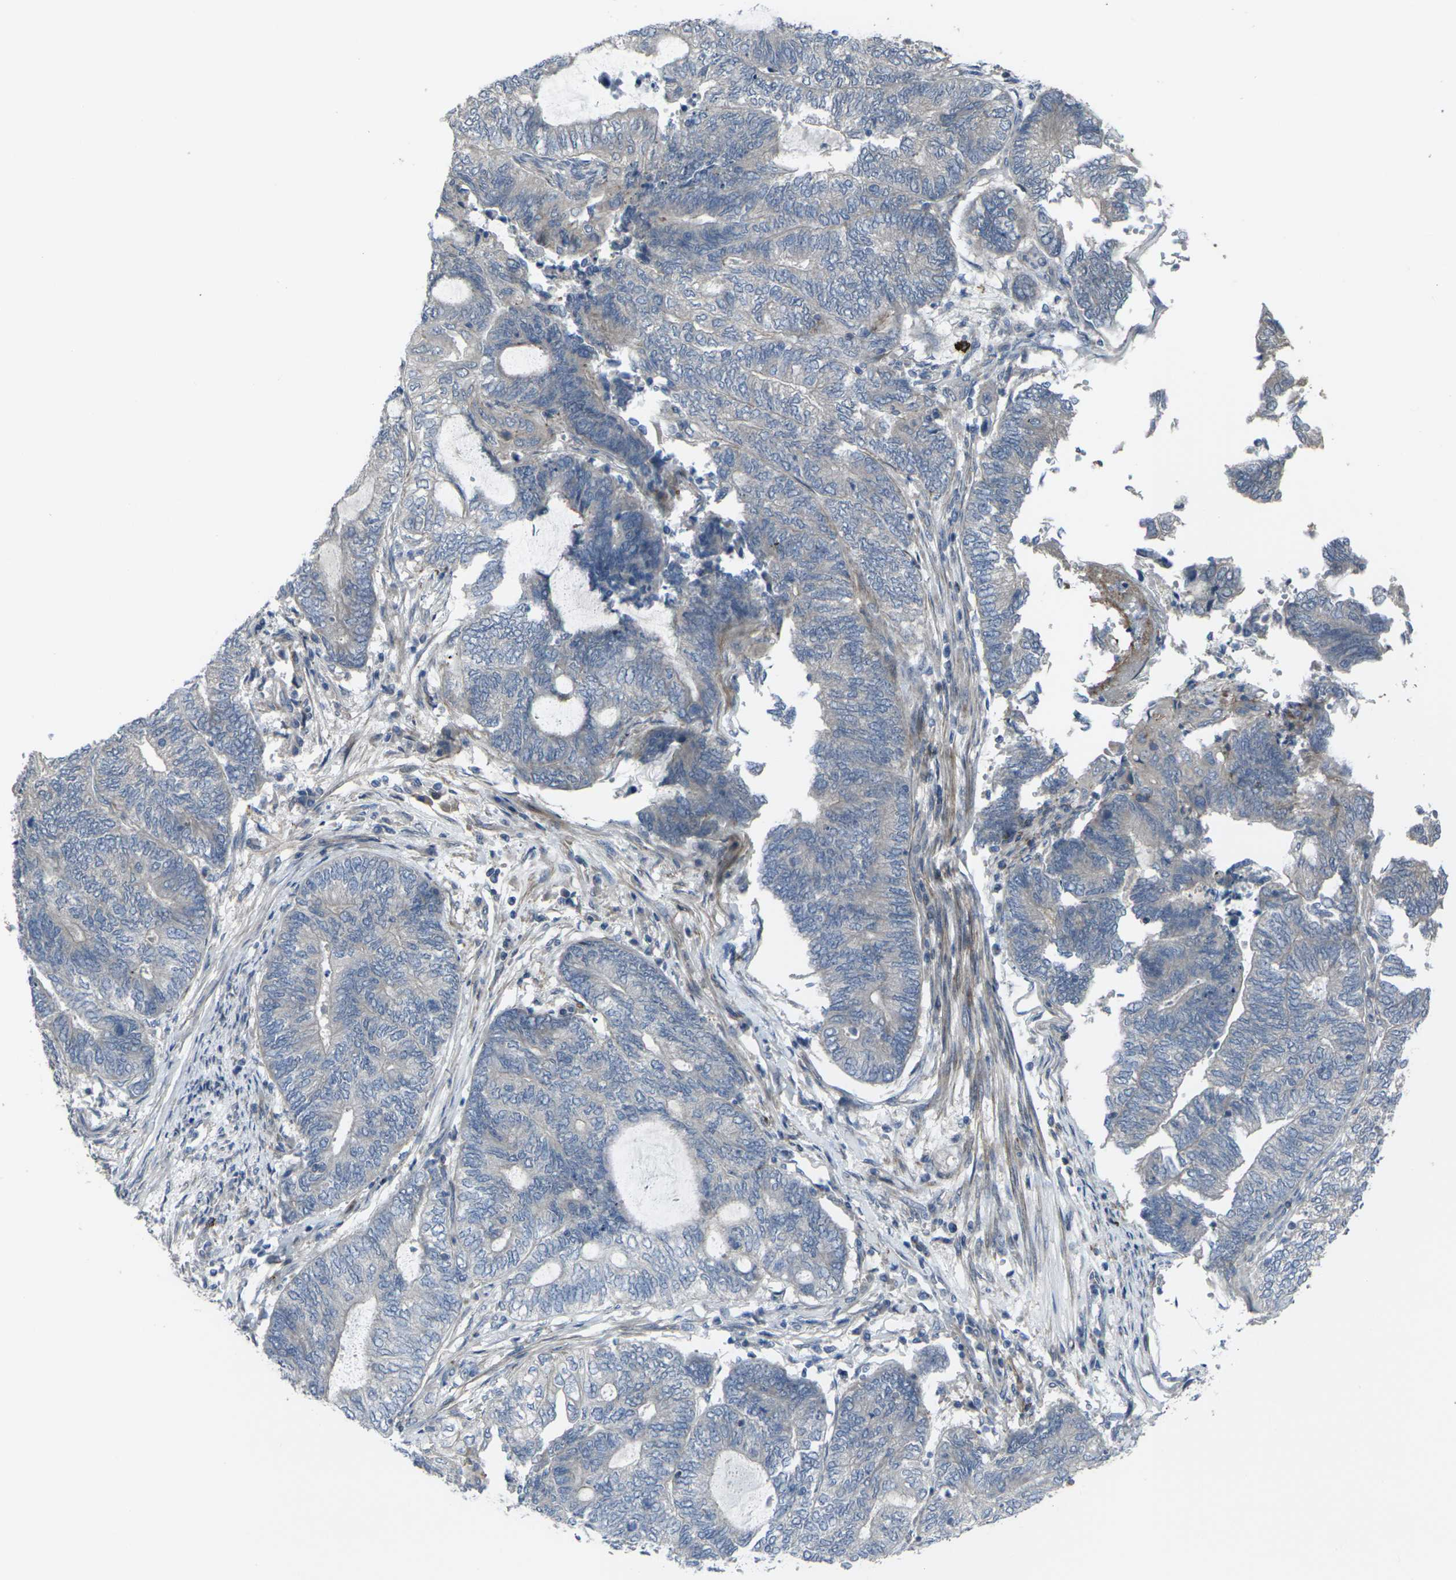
{"staining": {"intensity": "negative", "quantity": "none", "location": "none"}, "tissue": "endometrial cancer", "cell_type": "Tumor cells", "image_type": "cancer", "snomed": [{"axis": "morphology", "description": "Adenocarcinoma, NOS"}, {"axis": "topography", "description": "Uterus"}, {"axis": "topography", "description": "Endometrium"}], "caption": "The micrograph exhibits no significant expression in tumor cells of adenocarcinoma (endometrial). (DAB IHC, high magnification).", "gene": "CCR10", "patient": {"sex": "female", "age": 70}}